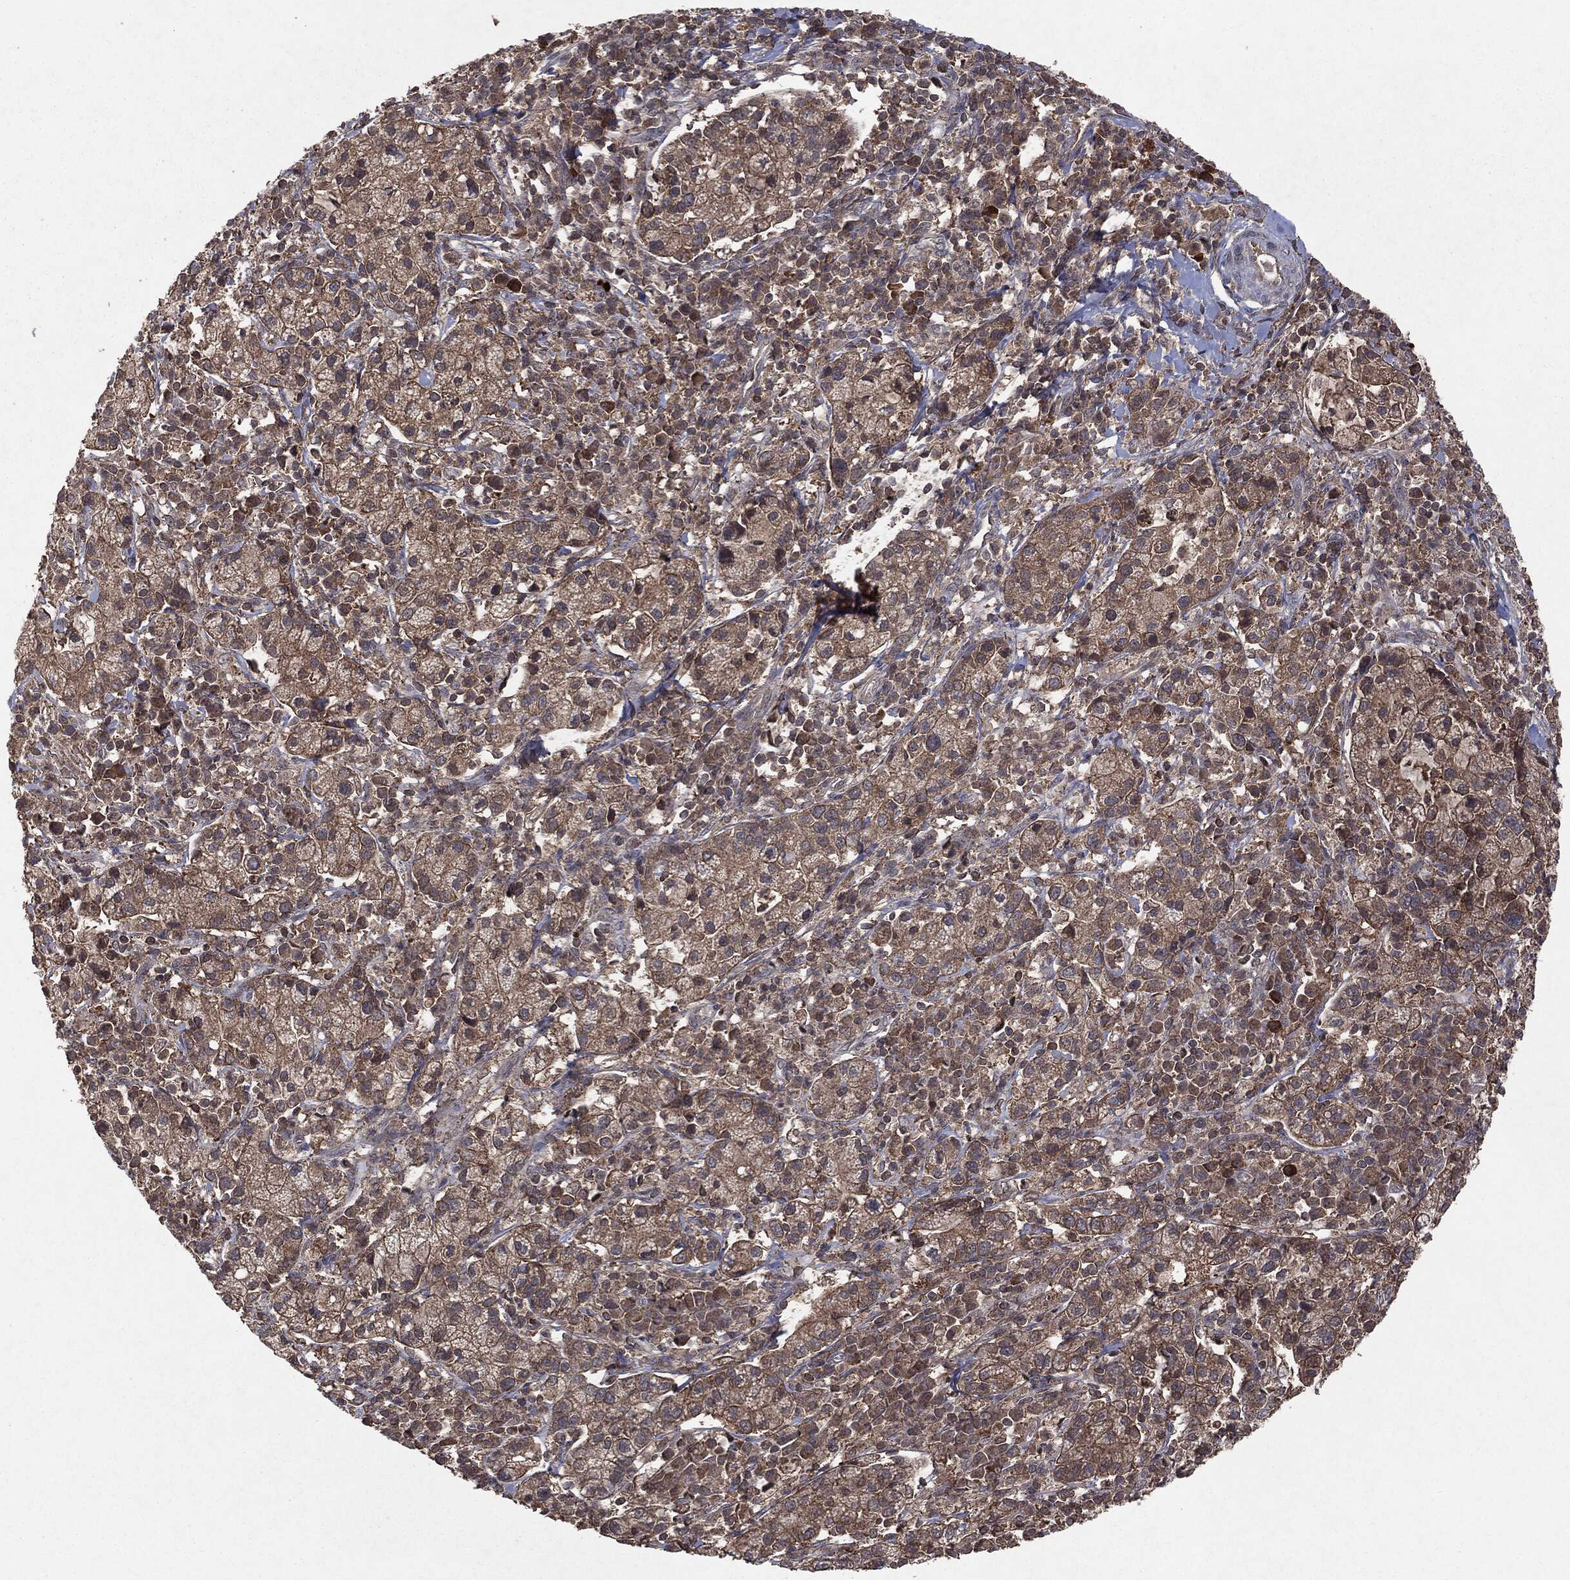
{"staining": {"intensity": "weak", "quantity": ">75%", "location": "cytoplasmic/membranous"}, "tissue": "cervical cancer", "cell_type": "Tumor cells", "image_type": "cancer", "snomed": [{"axis": "morphology", "description": "Normal tissue, NOS"}, {"axis": "morphology", "description": "Adenocarcinoma, NOS"}, {"axis": "topography", "description": "Cervix"}], "caption": "IHC (DAB (3,3'-diaminobenzidine)) staining of cervical adenocarcinoma displays weak cytoplasmic/membranous protein expression in about >75% of tumor cells.", "gene": "MTOR", "patient": {"sex": "female", "age": 44}}